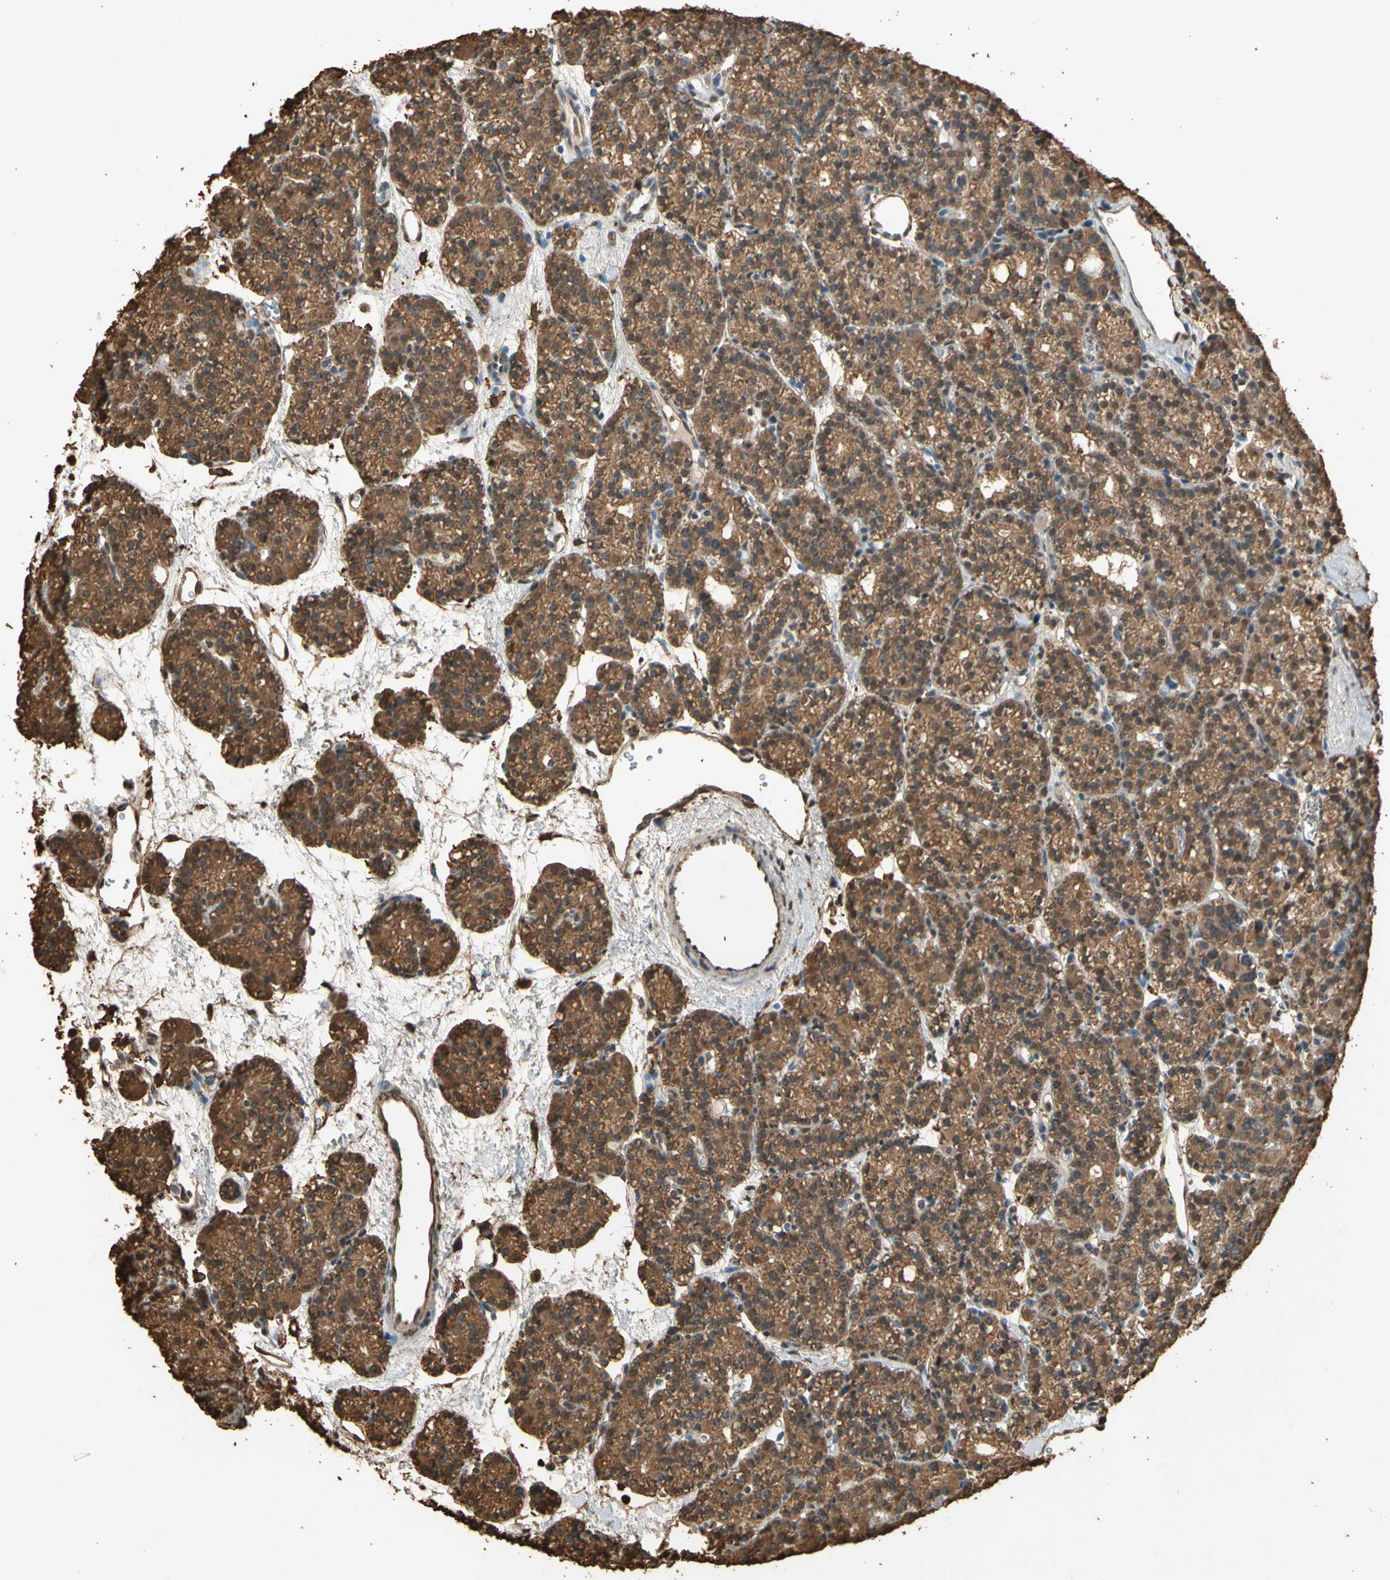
{"staining": {"intensity": "moderate", "quantity": ">75%", "location": "cytoplasmic/membranous"}, "tissue": "parathyroid gland", "cell_type": "Glandular cells", "image_type": "normal", "snomed": [{"axis": "morphology", "description": "Normal tissue, NOS"}, {"axis": "topography", "description": "Parathyroid gland"}], "caption": "This is an image of IHC staining of normal parathyroid gland, which shows moderate expression in the cytoplasmic/membranous of glandular cells.", "gene": "TNFSF13B", "patient": {"sex": "female", "age": 64}}